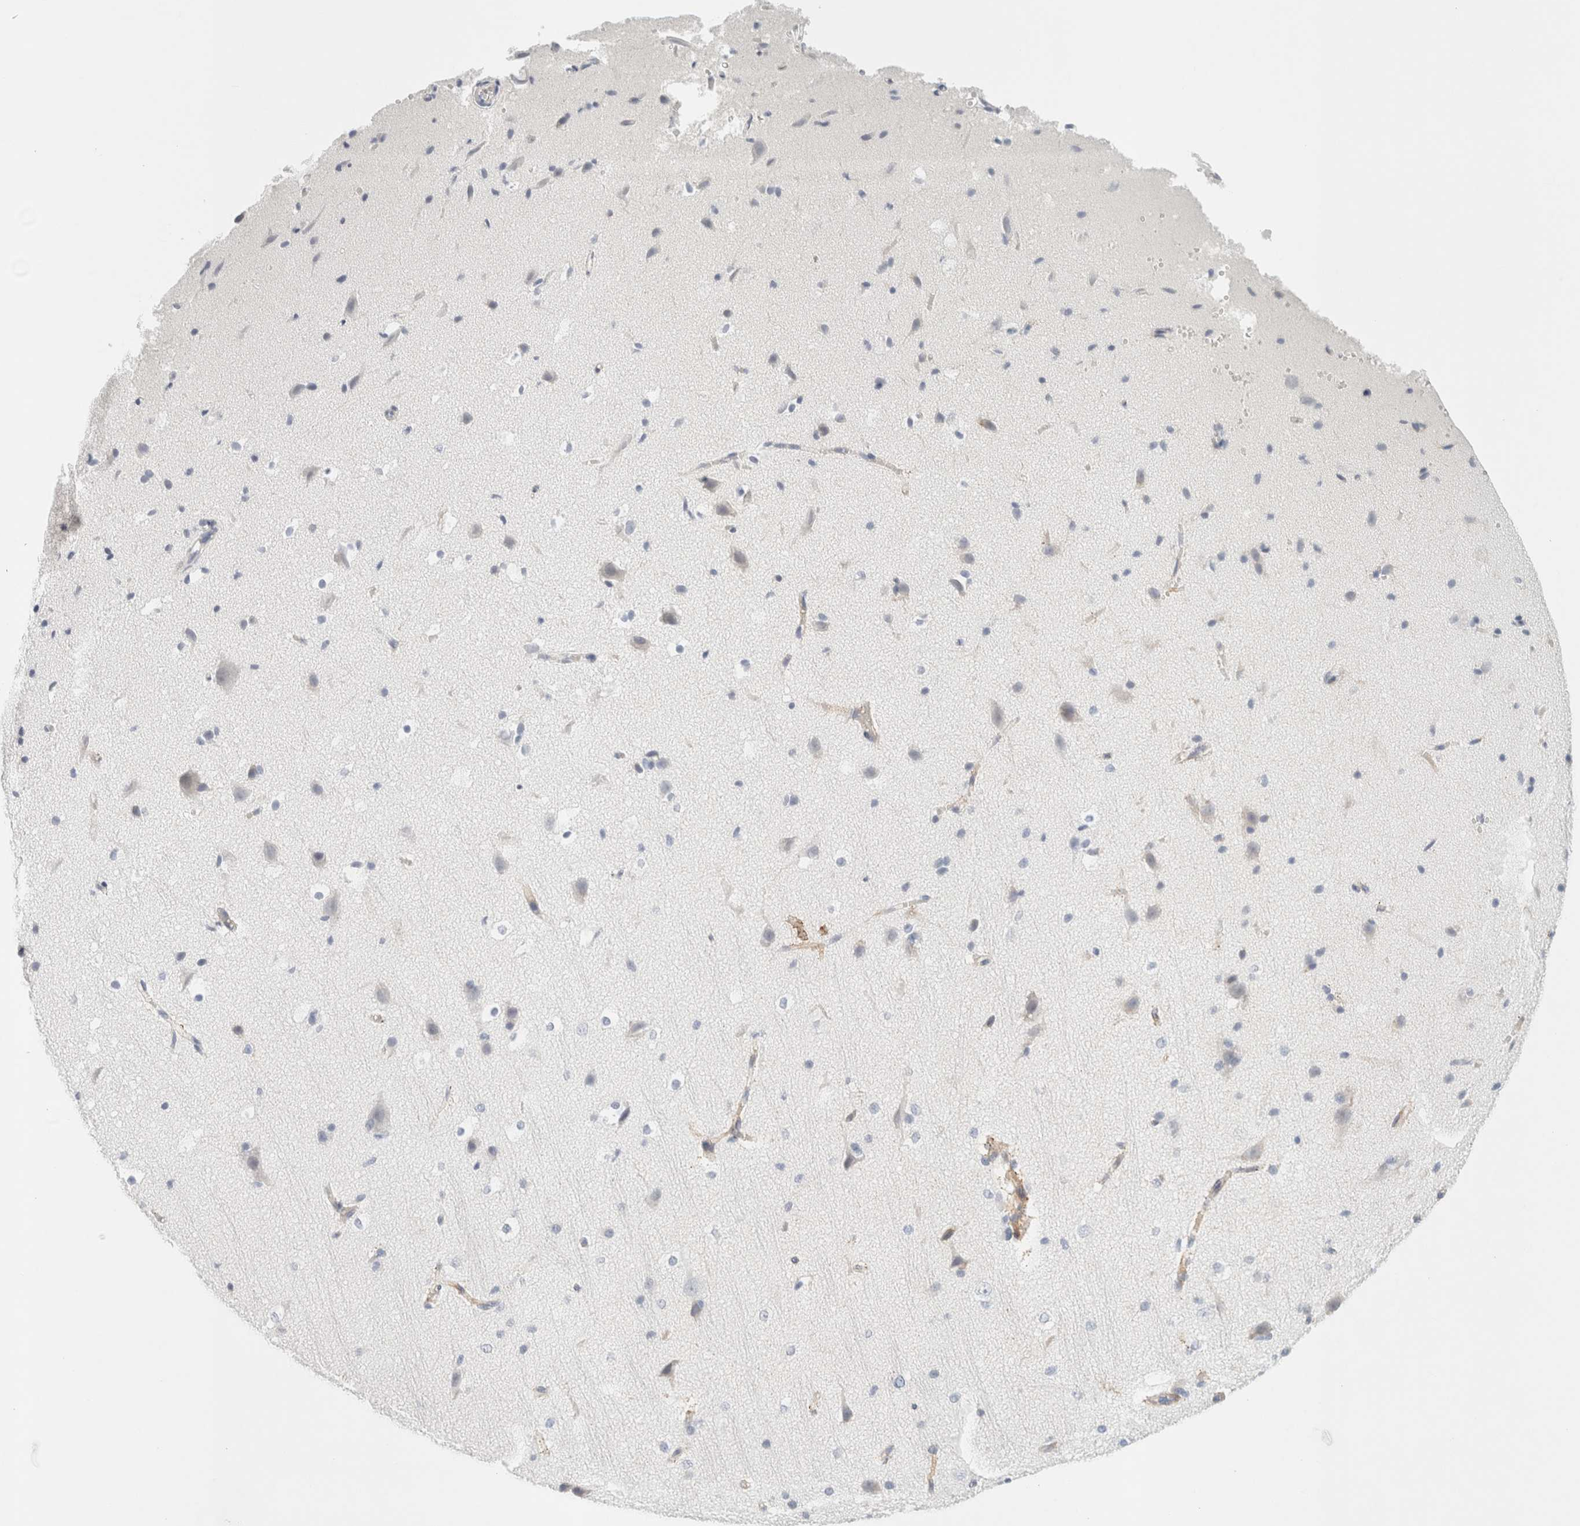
{"staining": {"intensity": "moderate", "quantity": "25%-75%", "location": "cytoplasmic/membranous"}, "tissue": "cerebral cortex", "cell_type": "Endothelial cells", "image_type": "normal", "snomed": [{"axis": "morphology", "description": "Normal tissue, NOS"}, {"axis": "morphology", "description": "Developmental malformation"}, {"axis": "topography", "description": "Cerebral cortex"}], "caption": "Immunohistochemical staining of benign human cerebral cortex shows moderate cytoplasmic/membranous protein expression in about 25%-75% of endothelial cells.", "gene": "SLC25A48", "patient": {"sex": "female", "age": 30}}